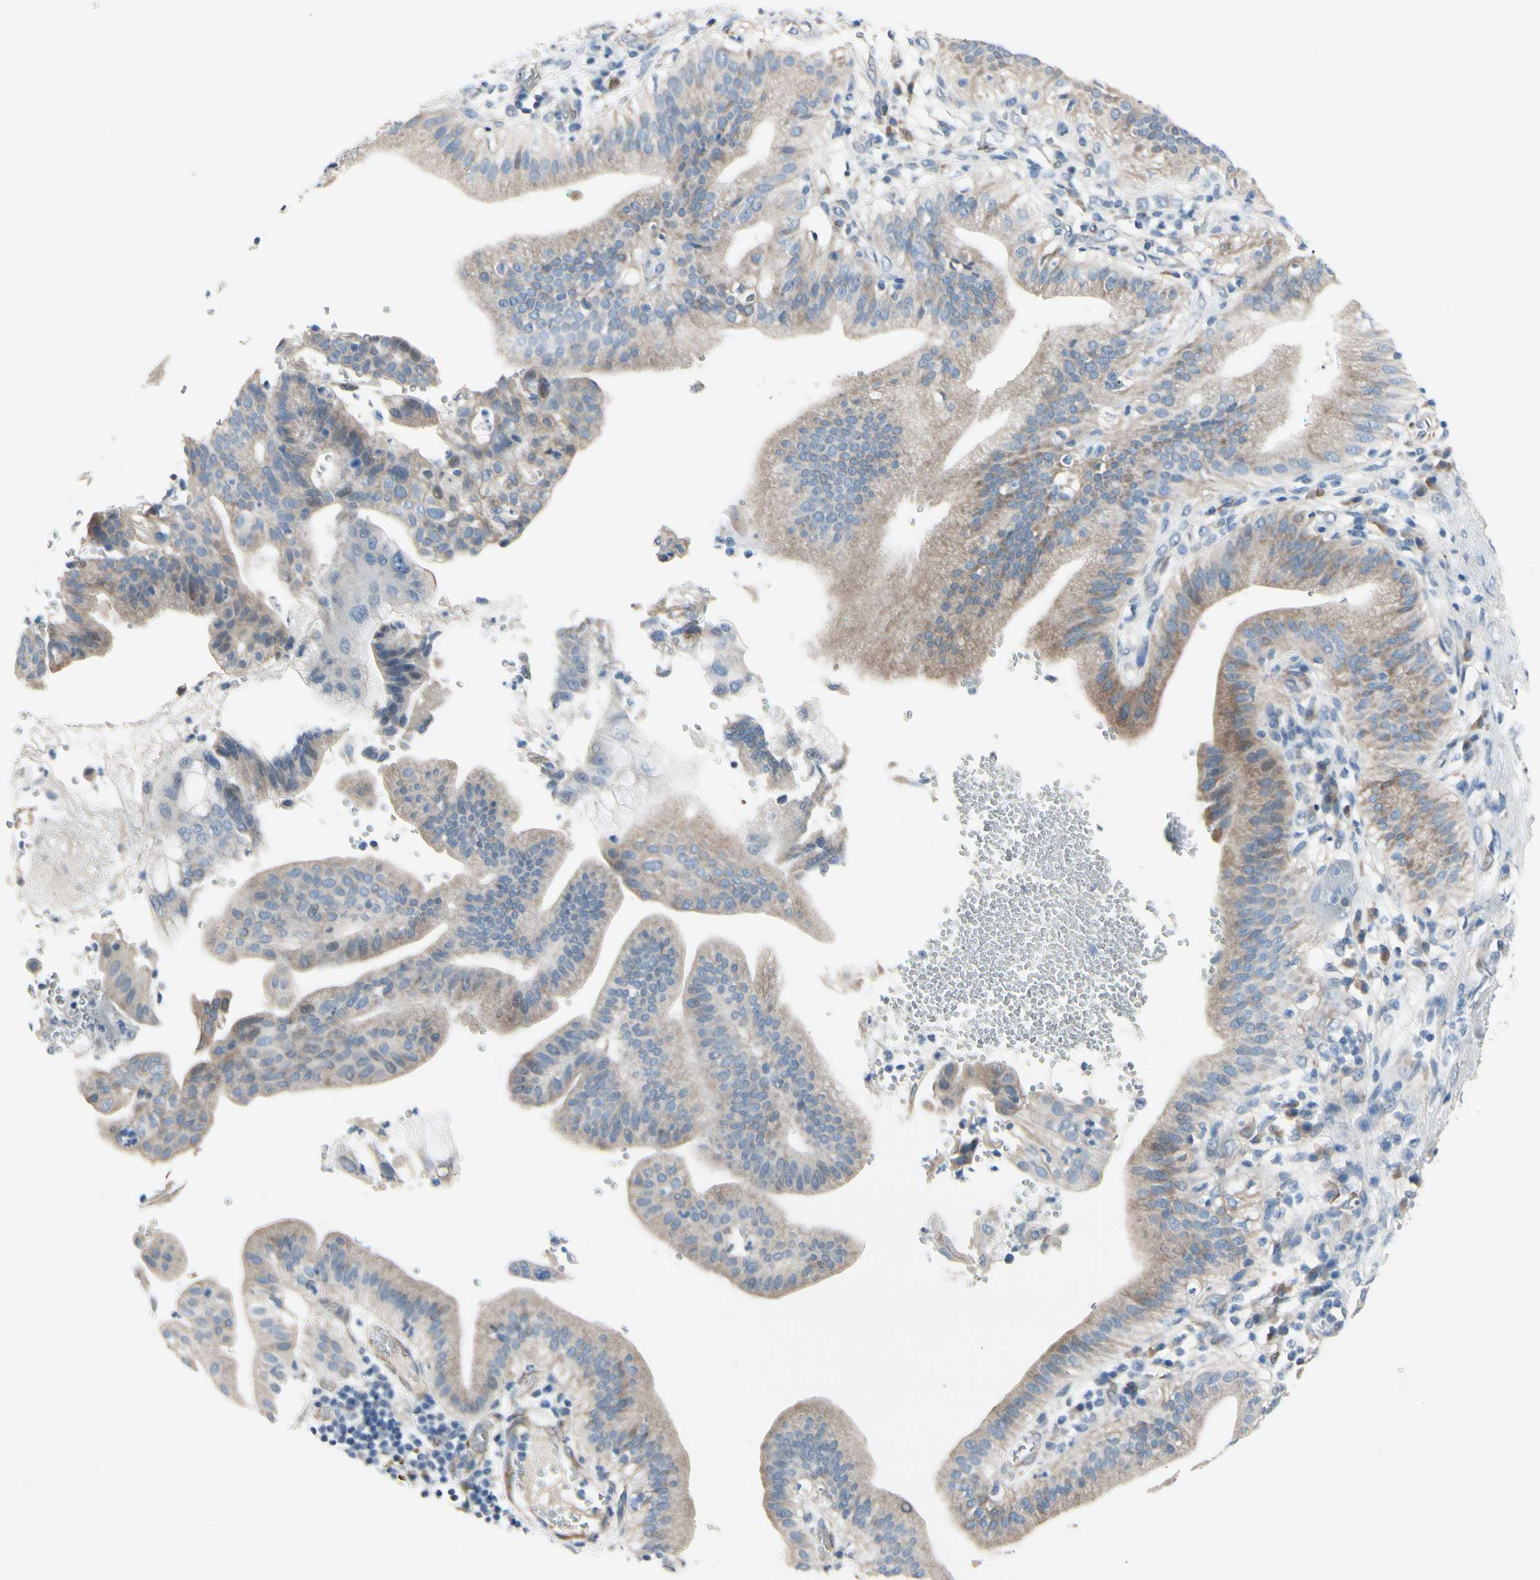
{"staining": {"intensity": "weak", "quantity": ">75%", "location": "cytoplasmic/membranous"}, "tissue": "pancreatic cancer", "cell_type": "Tumor cells", "image_type": "cancer", "snomed": [{"axis": "morphology", "description": "Adenocarcinoma, NOS"}, {"axis": "morphology", "description": "Adenocarcinoma, metastatic, NOS"}, {"axis": "topography", "description": "Lymph node"}, {"axis": "topography", "description": "Pancreas"}, {"axis": "topography", "description": "Duodenum"}], "caption": "Immunohistochemistry (IHC) micrograph of neoplastic tissue: pancreatic cancer (metastatic adenocarcinoma) stained using IHC exhibits low levels of weak protein expression localized specifically in the cytoplasmic/membranous of tumor cells, appearing as a cytoplasmic/membranous brown color.", "gene": "MAP2", "patient": {"sex": "female", "age": 64}}